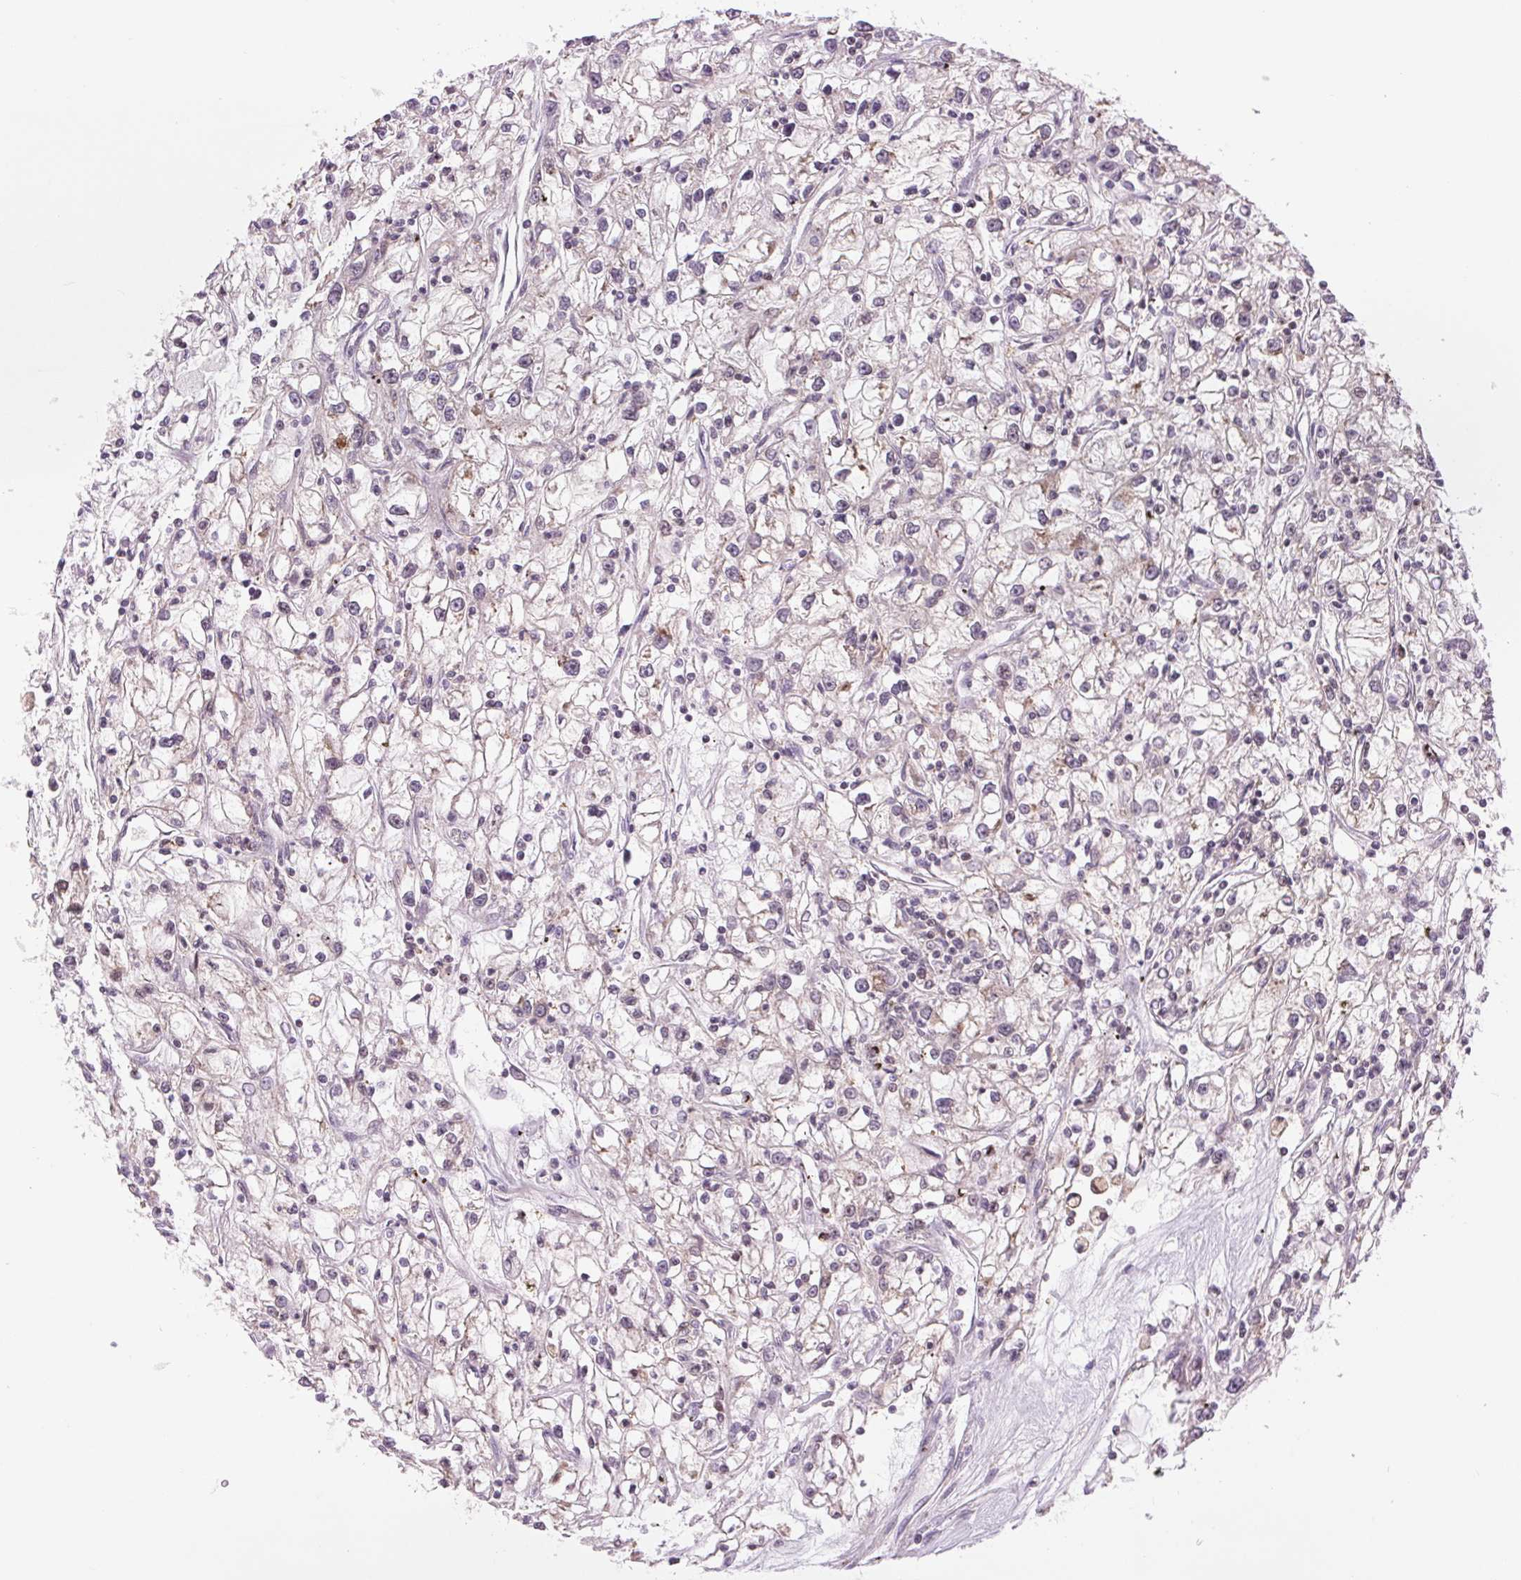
{"staining": {"intensity": "negative", "quantity": "none", "location": "none"}, "tissue": "renal cancer", "cell_type": "Tumor cells", "image_type": "cancer", "snomed": [{"axis": "morphology", "description": "Adenocarcinoma, NOS"}, {"axis": "topography", "description": "Kidney"}], "caption": "Immunohistochemical staining of renal cancer shows no significant staining in tumor cells. (Immunohistochemistry, brightfield microscopy, high magnification).", "gene": "BTF3L4", "patient": {"sex": "female", "age": 59}}